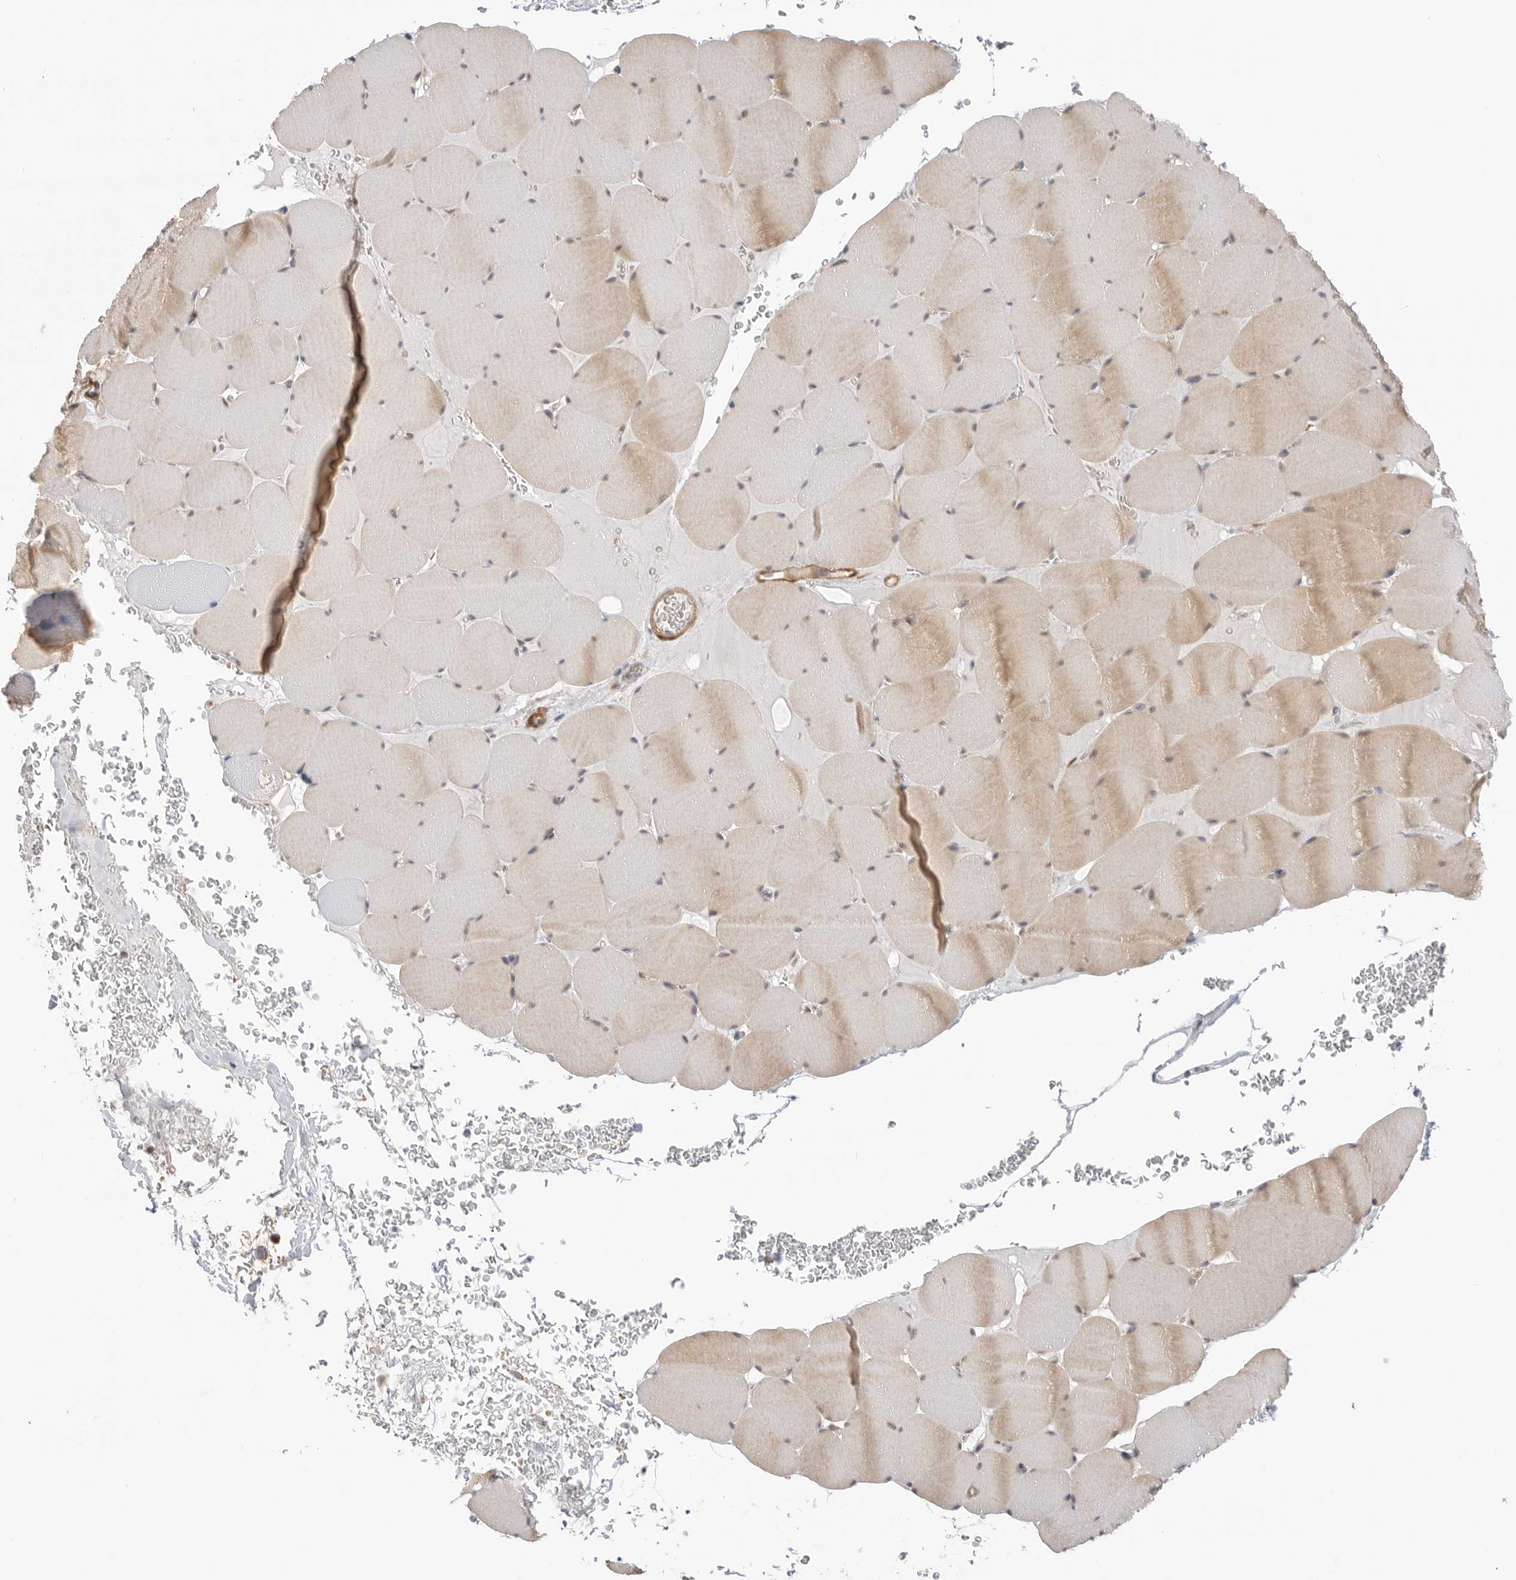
{"staining": {"intensity": "weak", "quantity": "25%-75%", "location": "cytoplasmic/membranous"}, "tissue": "skeletal muscle", "cell_type": "Myocytes", "image_type": "normal", "snomed": [{"axis": "morphology", "description": "Normal tissue, NOS"}, {"axis": "topography", "description": "Skeletal muscle"}], "caption": "This histopathology image displays immunohistochemistry (IHC) staining of unremarkable skeletal muscle, with low weak cytoplasmic/membranous expression in approximately 25%-75% of myocytes.", "gene": "DCAF8", "patient": {"sex": "male", "age": 62}}